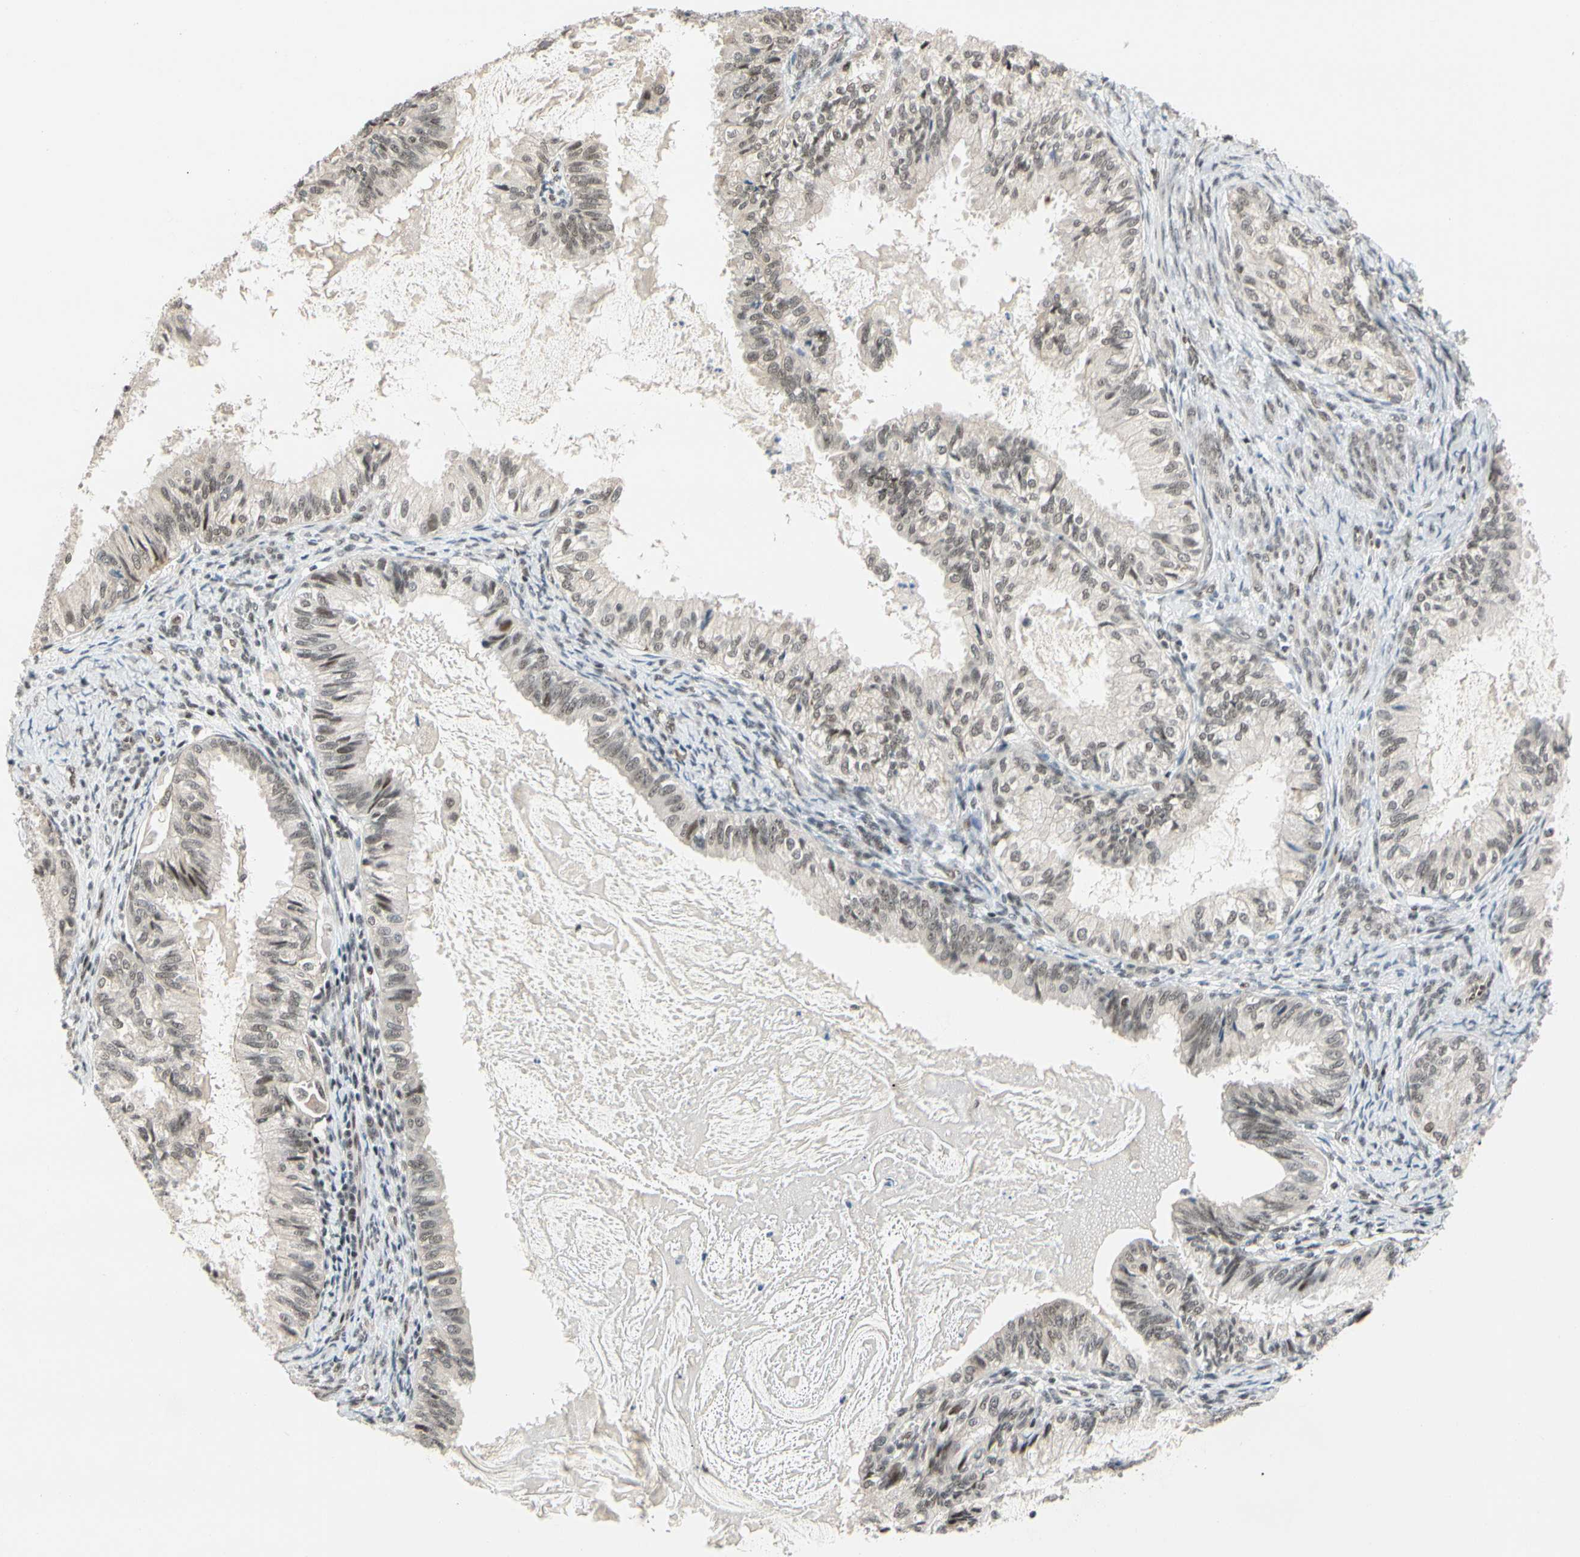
{"staining": {"intensity": "weak", "quantity": "25%-75%", "location": "nuclear"}, "tissue": "cervical cancer", "cell_type": "Tumor cells", "image_type": "cancer", "snomed": [{"axis": "morphology", "description": "Normal tissue, NOS"}, {"axis": "morphology", "description": "Adenocarcinoma, NOS"}, {"axis": "topography", "description": "Cervix"}, {"axis": "topography", "description": "Endometrium"}], "caption": "Human adenocarcinoma (cervical) stained with a protein marker displays weak staining in tumor cells.", "gene": "TAF4", "patient": {"sex": "female", "age": 86}}